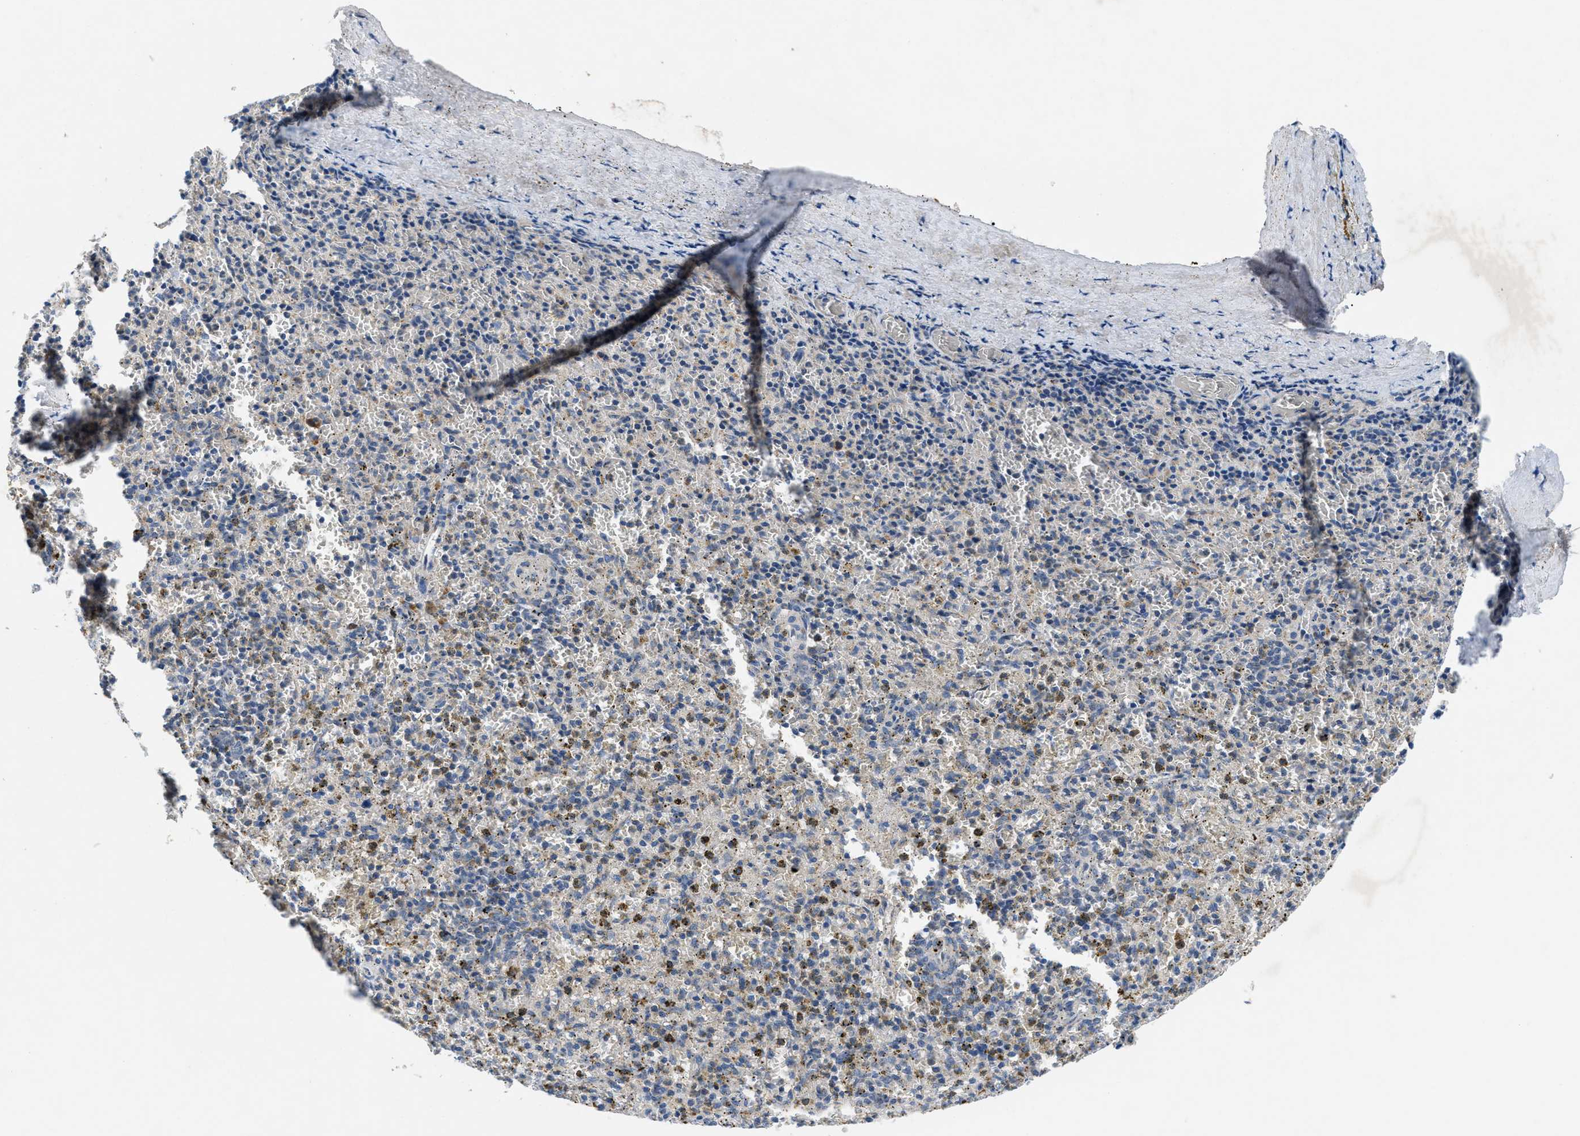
{"staining": {"intensity": "negative", "quantity": "none", "location": "none"}, "tissue": "spleen", "cell_type": "Cells in red pulp", "image_type": "normal", "snomed": [{"axis": "morphology", "description": "Normal tissue, NOS"}, {"axis": "topography", "description": "Spleen"}], "caption": "IHC image of normal spleen: spleen stained with DAB demonstrates no significant protein staining in cells in red pulp. (DAB (3,3'-diaminobenzidine) immunohistochemistry visualized using brightfield microscopy, high magnification).", "gene": "PNKD", "patient": {"sex": "male", "age": 72}}